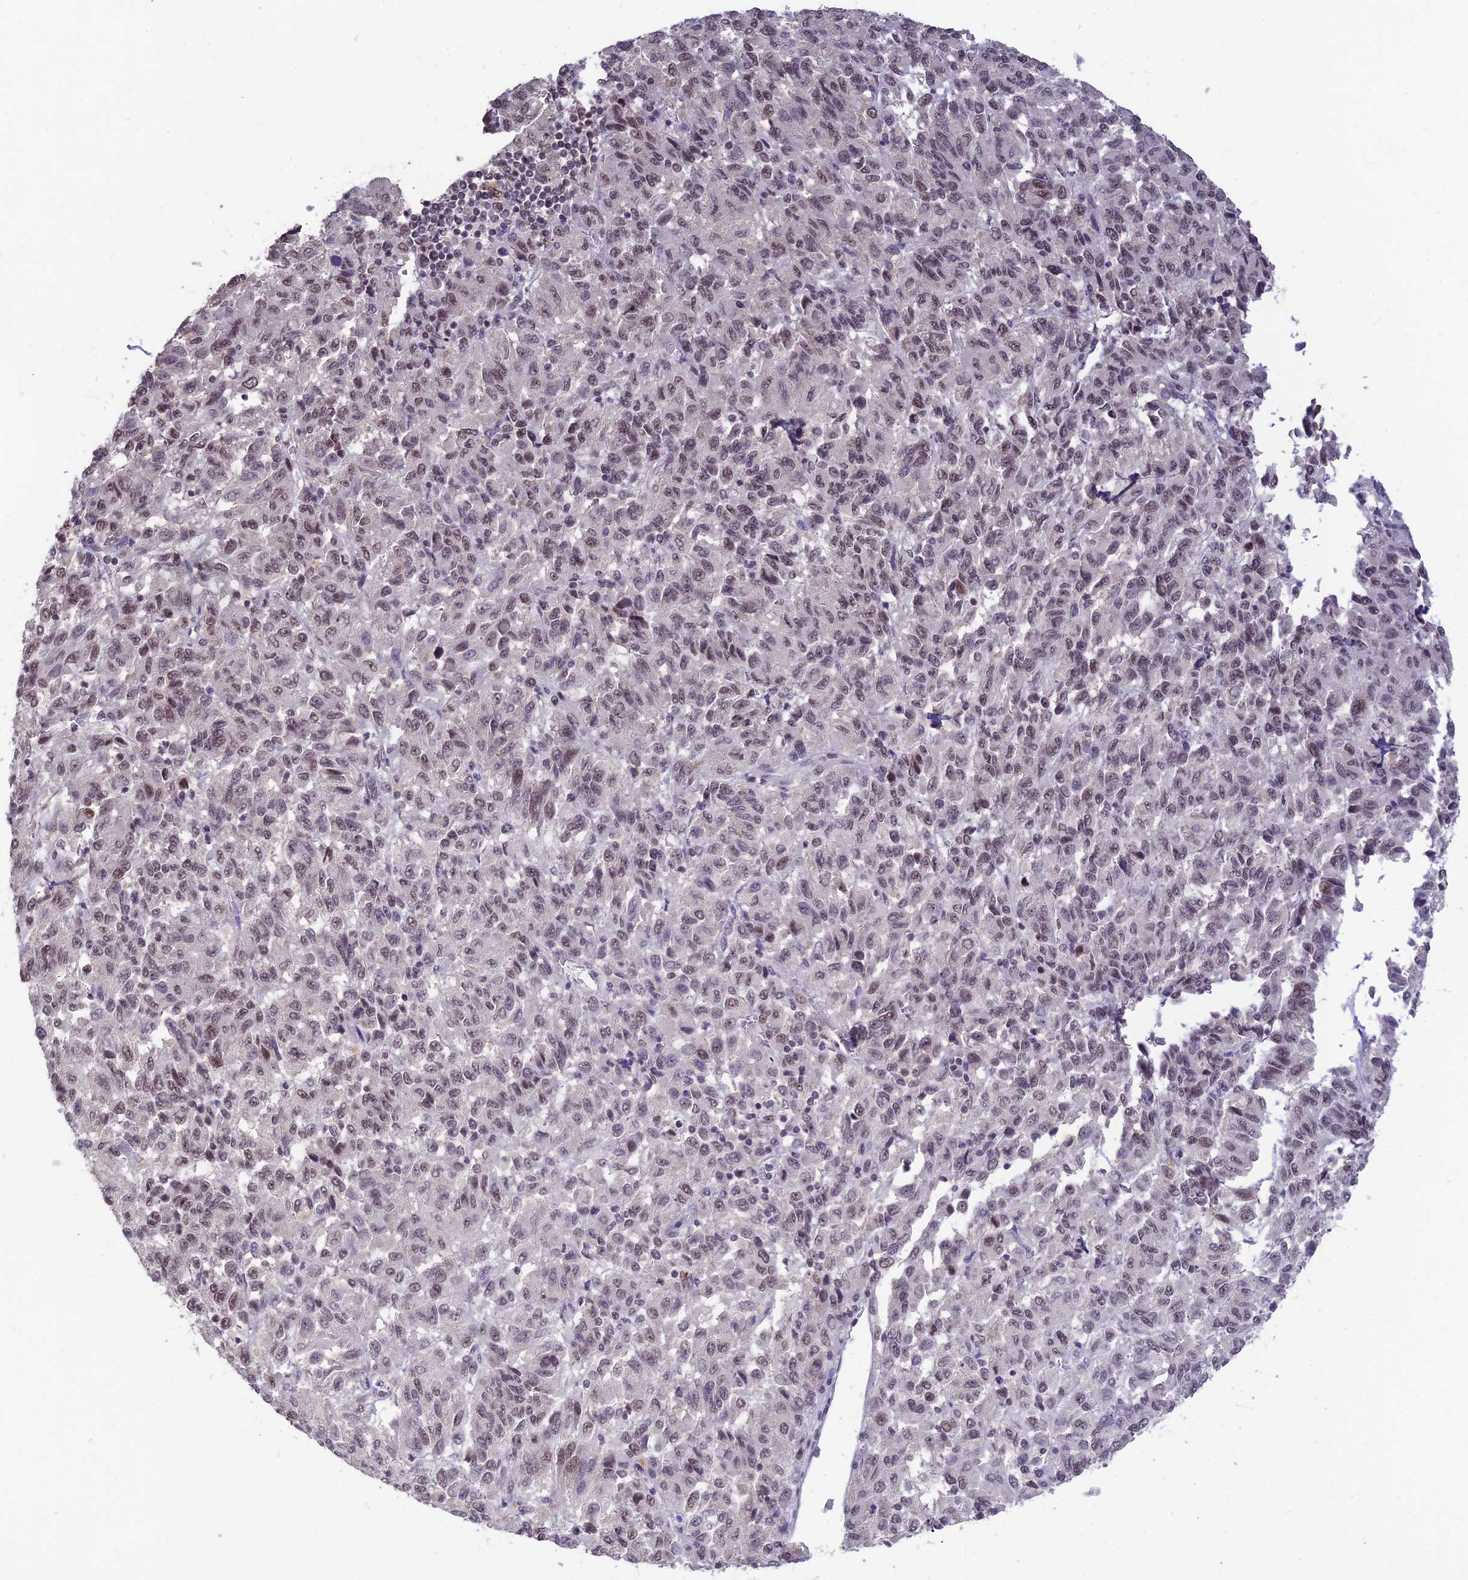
{"staining": {"intensity": "weak", "quantity": "<25%", "location": "nuclear"}, "tissue": "melanoma", "cell_type": "Tumor cells", "image_type": "cancer", "snomed": [{"axis": "morphology", "description": "Malignant melanoma, Metastatic site"}, {"axis": "topography", "description": "Lung"}], "caption": "The immunohistochemistry micrograph has no significant staining in tumor cells of melanoma tissue. Nuclei are stained in blue.", "gene": "POLR1G", "patient": {"sex": "male", "age": 64}}